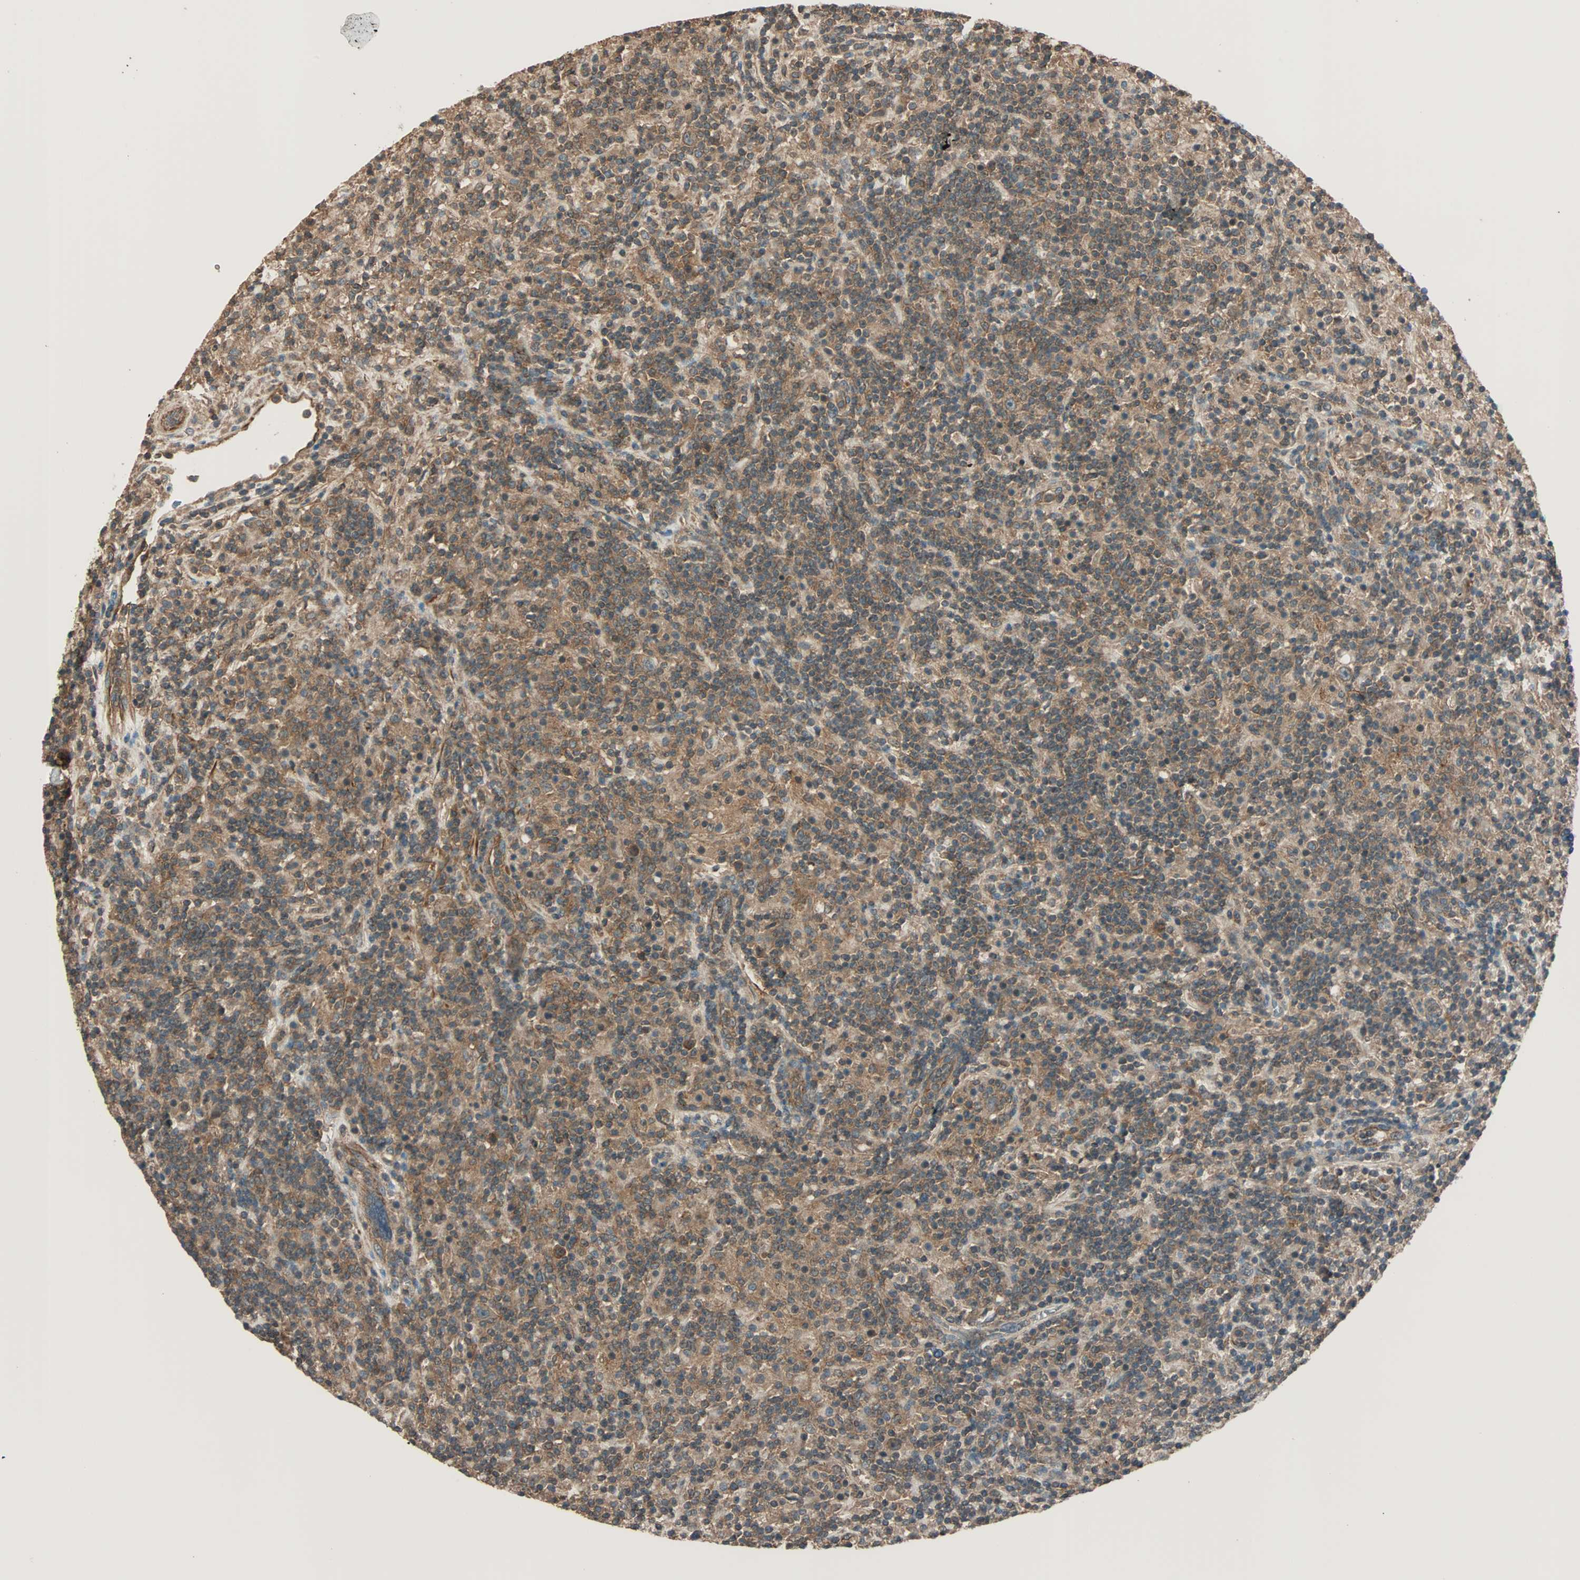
{"staining": {"intensity": "weak", "quantity": ">75%", "location": "cytoplasmic/membranous"}, "tissue": "lymphoma", "cell_type": "Tumor cells", "image_type": "cancer", "snomed": [{"axis": "morphology", "description": "Hodgkin's disease, NOS"}, {"axis": "topography", "description": "Lymph node"}], "caption": "IHC photomicrograph of neoplastic tissue: Hodgkin's disease stained using immunohistochemistry reveals low levels of weak protein expression localized specifically in the cytoplasmic/membranous of tumor cells, appearing as a cytoplasmic/membranous brown color.", "gene": "MAP3K21", "patient": {"sex": "male", "age": 70}}